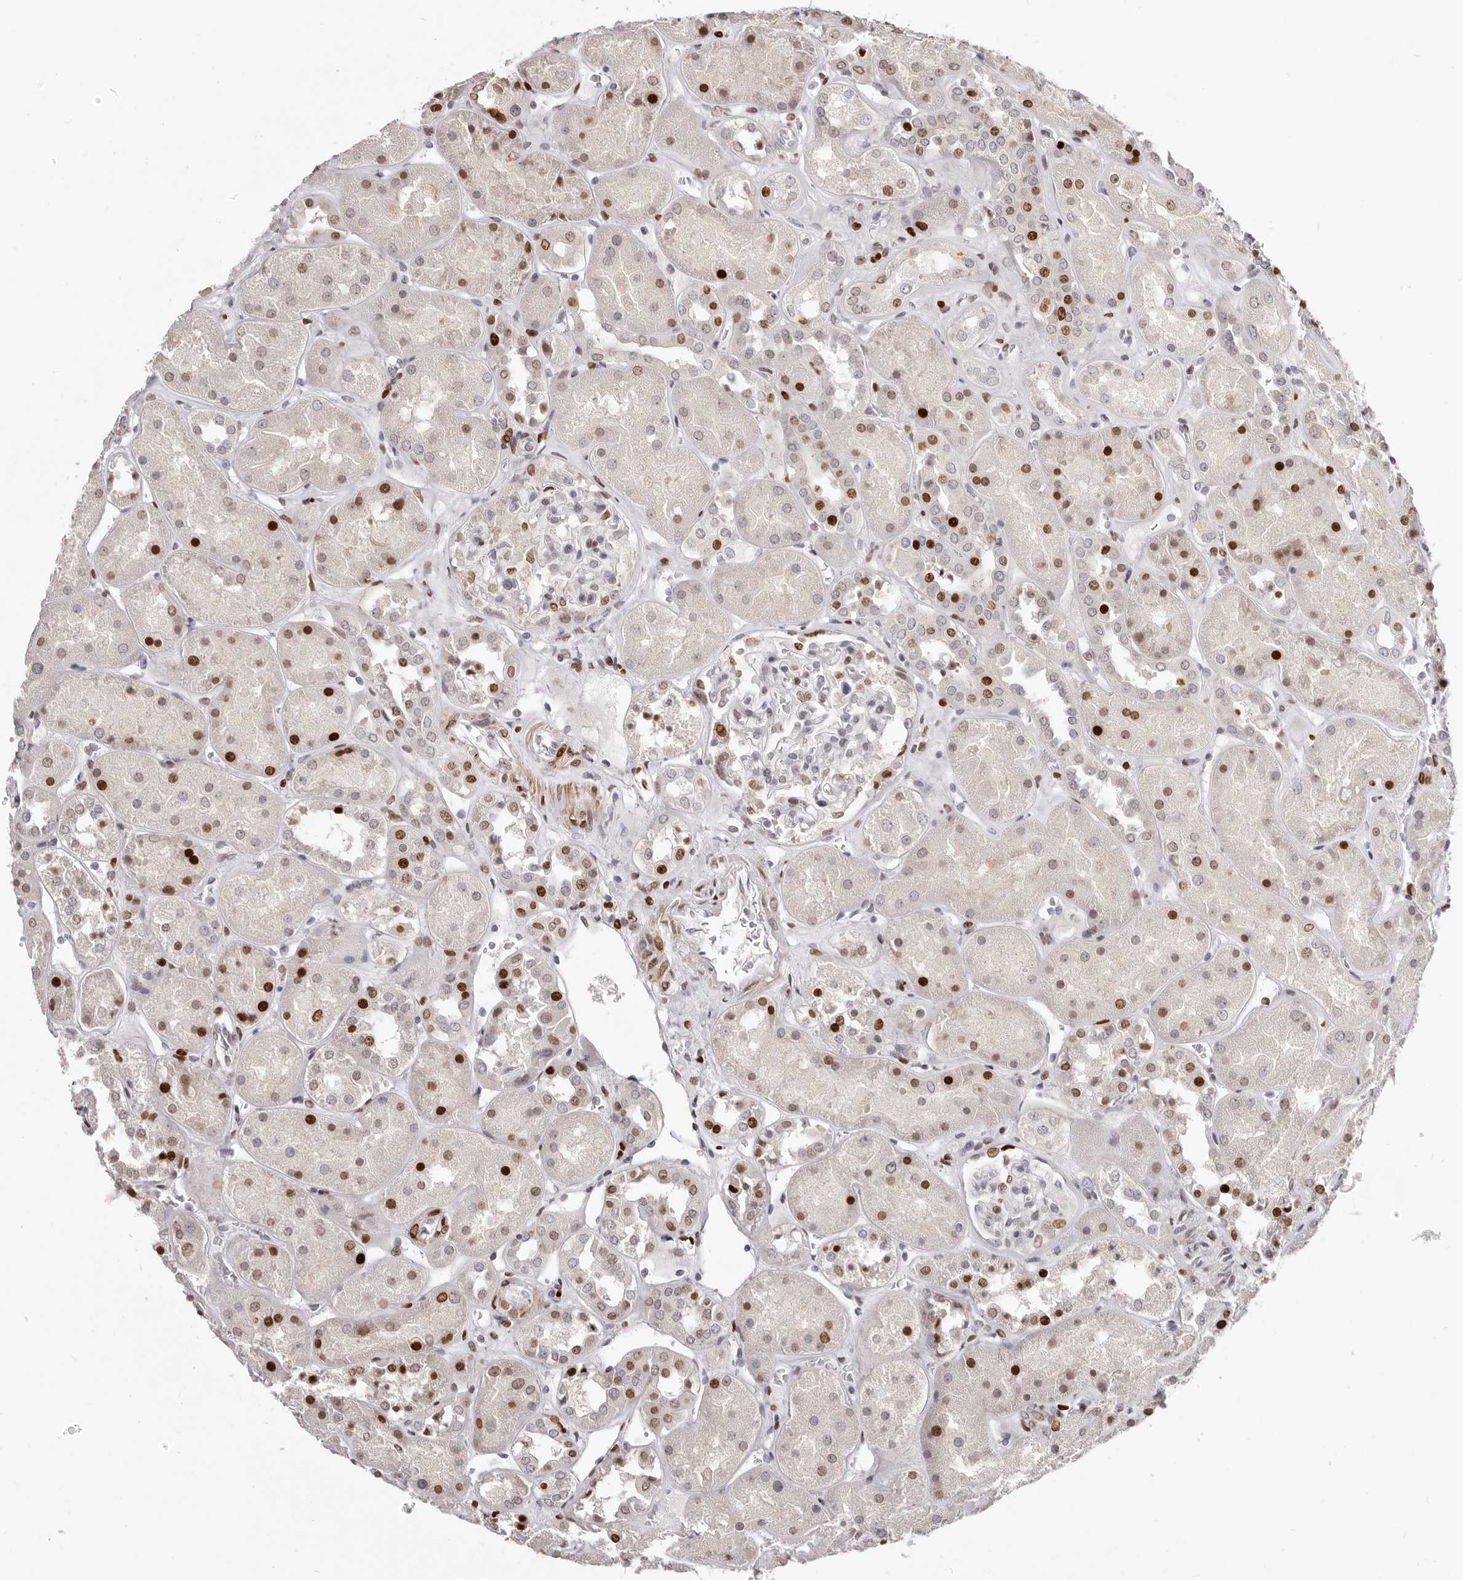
{"staining": {"intensity": "moderate", "quantity": "<25%", "location": "nuclear"}, "tissue": "kidney", "cell_type": "Cells in glomeruli", "image_type": "normal", "snomed": [{"axis": "morphology", "description": "Normal tissue, NOS"}, {"axis": "topography", "description": "Kidney"}], "caption": "Kidney was stained to show a protein in brown. There is low levels of moderate nuclear positivity in approximately <25% of cells in glomeruli.", "gene": "SRP19", "patient": {"sex": "male", "age": 70}}